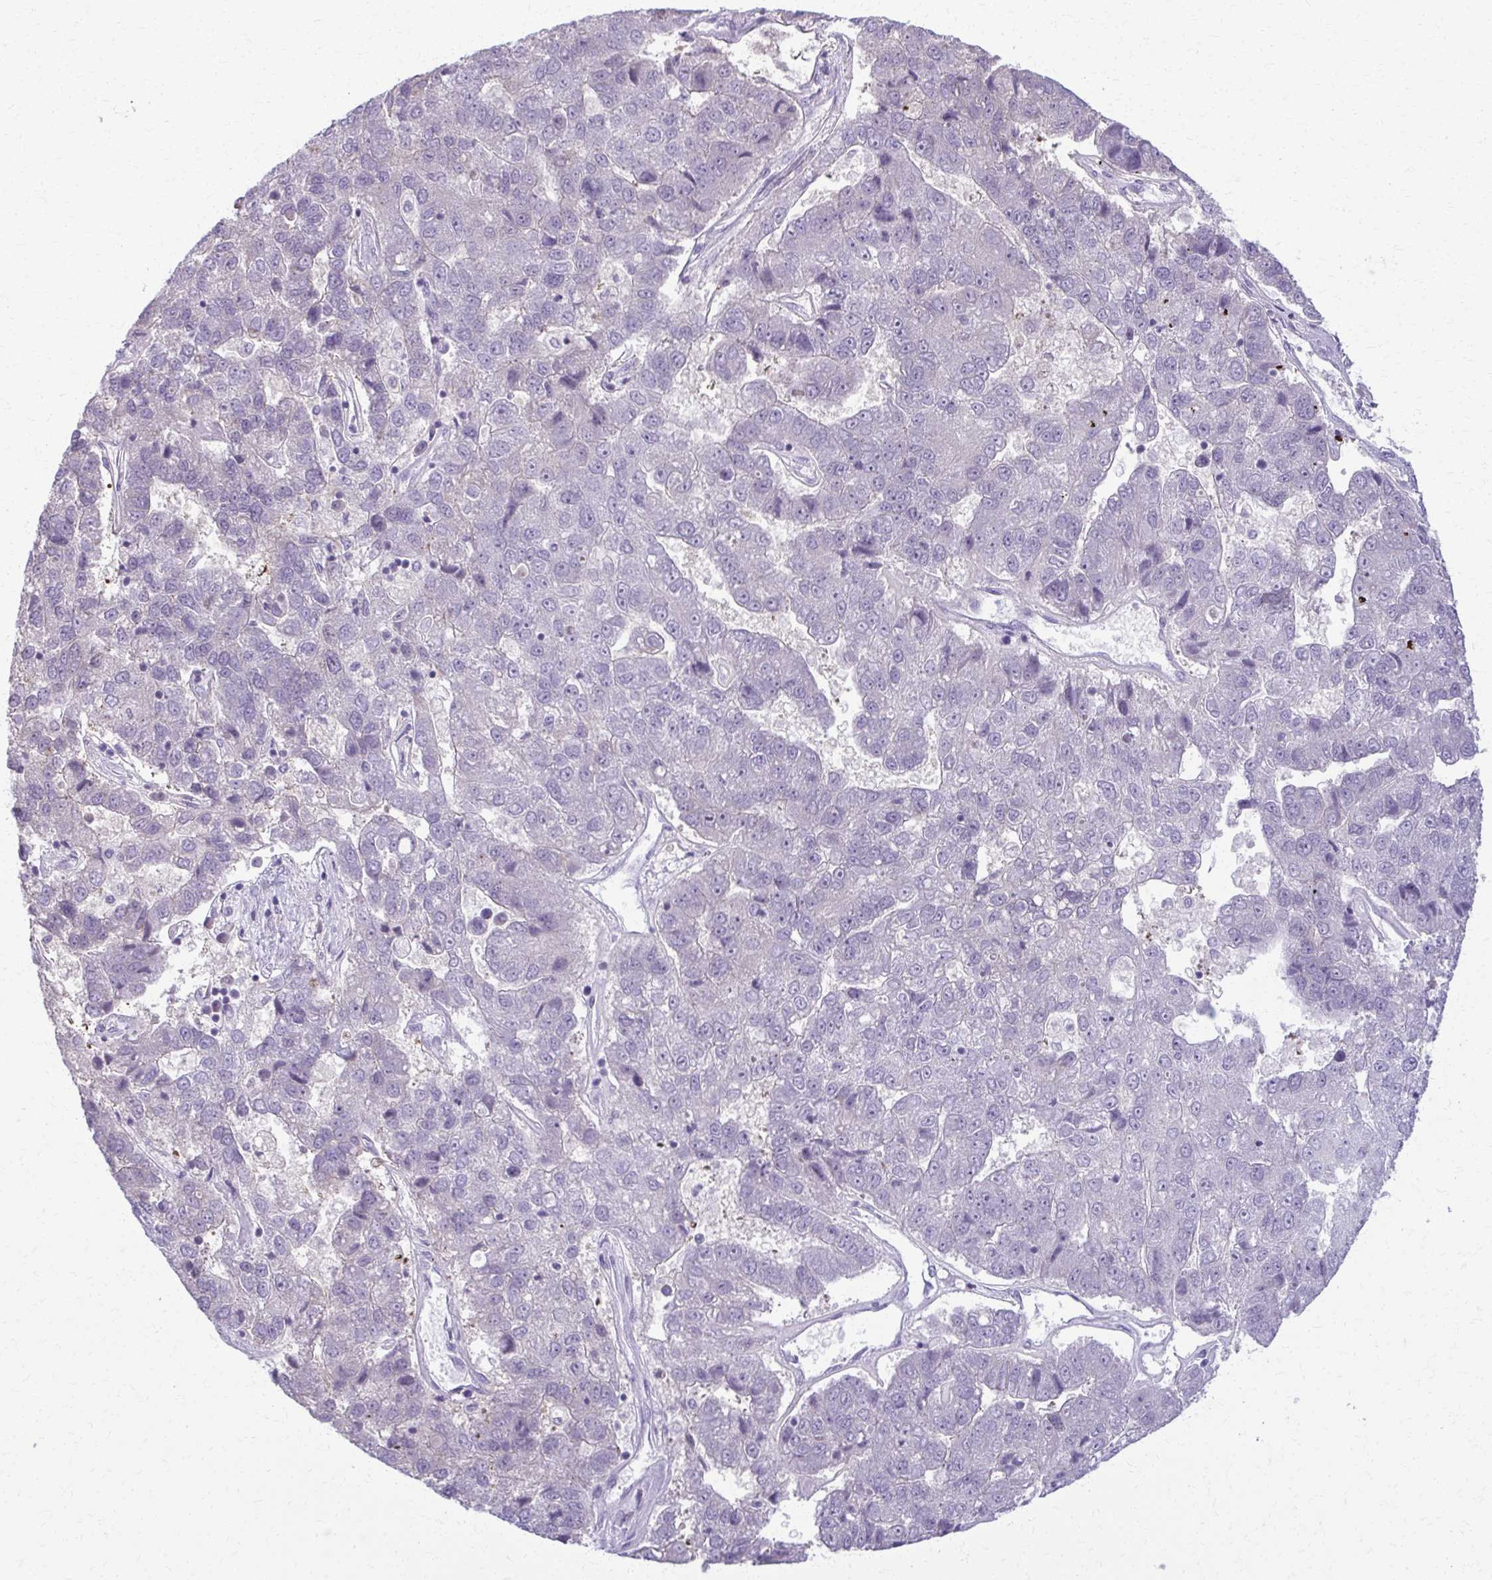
{"staining": {"intensity": "negative", "quantity": "none", "location": "none"}, "tissue": "pancreatic cancer", "cell_type": "Tumor cells", "image_type": "cancer", "snomed": [{"axis": "morphology", "description": "Adenocarcinoma, NOS"}, {"axis": "topography", "description": "Pancreas"}], "caption": "The photomicrograph displays no staining of tumor cells in adenocarcinoma (pancreatic).", "gene": "OR4M1", "patient": {"sex": "female", "age": 61}}